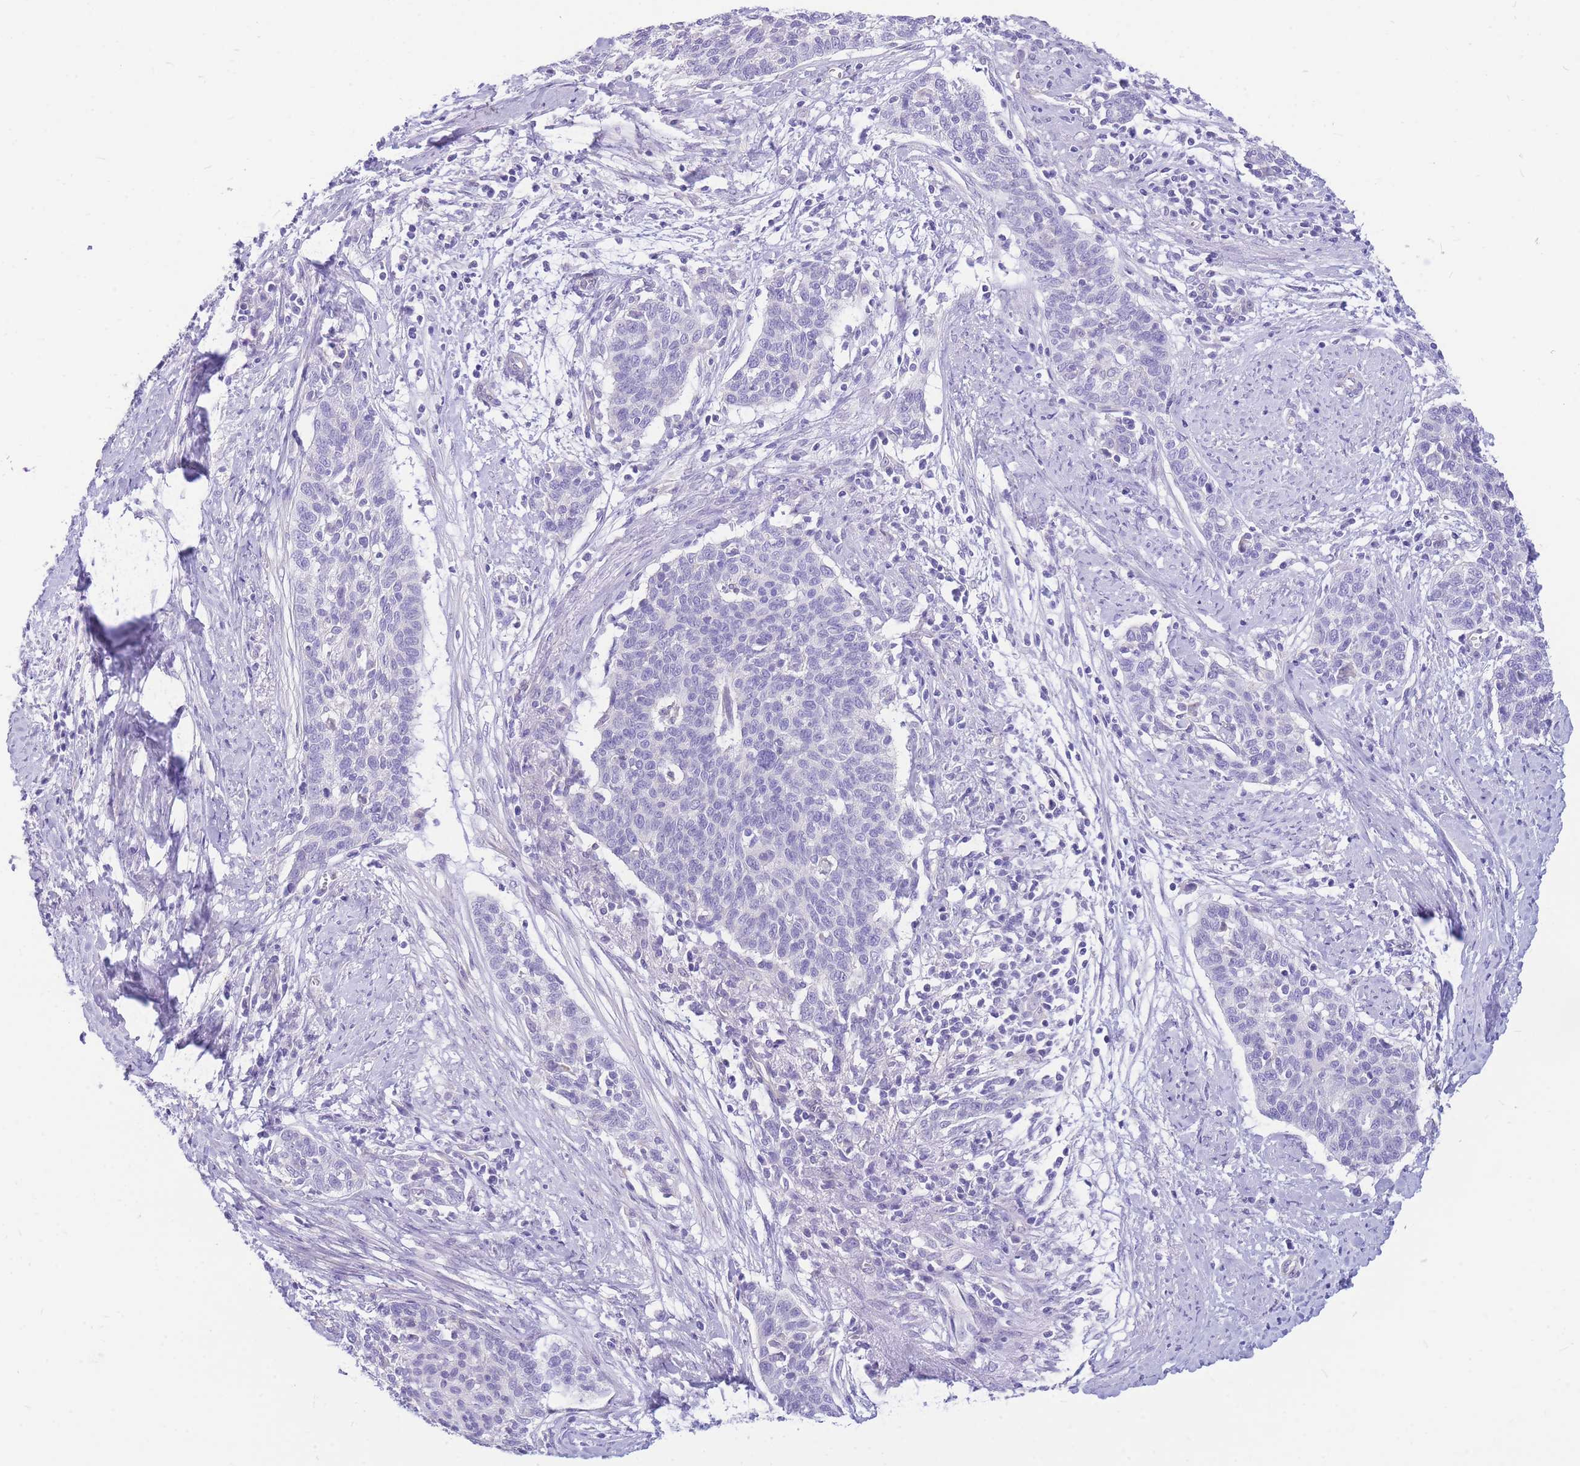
{"staining": {"intensity": "negative", "quantity": "none", "location": "none"}, "tissue": "cervical cancer", "cell_type": "Tumor cells", "image_type": "cancer", "snomed": [{"axis": "morphology", "description": "Squamous cell carcinoma, NOS"}, {"axis": "topography", "description": "Cervix"}], "caption": "IHC photomicrograph of neoplastic tissue: squamous cell carcinoma (cervical) stained with DAB (3,3'-diaminobenzidine) reveals no significant protein positivity in tumor cells.", "gene": "ZNF311", "patient": {"sex": "female", "age": 39}}